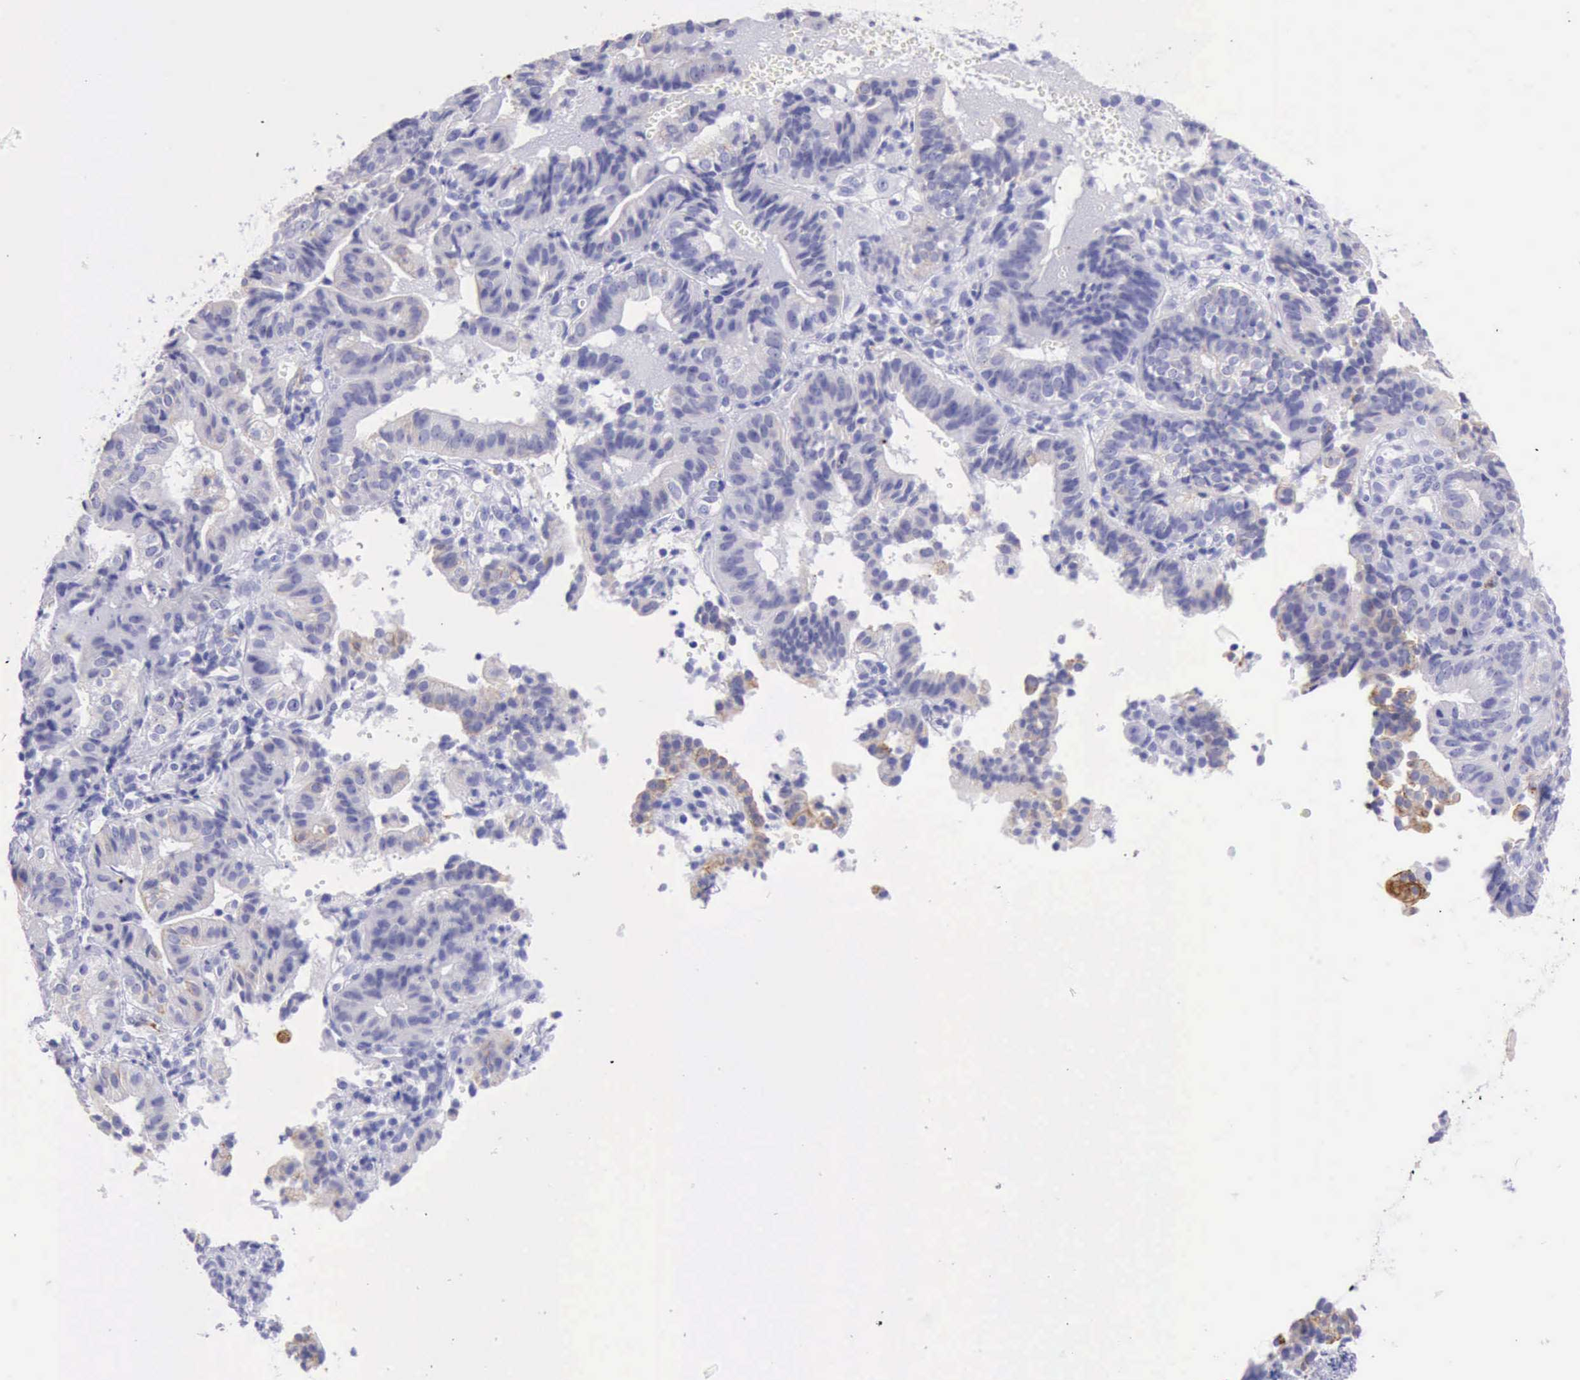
{"staining": {"intensity": "negative", "quantity": "none", "location": "none"}, "tissue": "cervical cancer", "cell_type": "Tumor cells", "image_type": "cancer", "snomed": [{"axis": "morphology", "description": "Adenocarcinoma, NOS"}, {"axis": "topography", "description": "Cervix"}], "caption": "IHC photomicrograph of neoplastic tissue: cervical adenocarcinoma stained with DAB exhibits no significant protein staining in tumor cells. The staining was performed using DAB (3,3'-diaminobenzidine) to visualize the protein expression in brown, while the nuclei were stained in blue with hematoxylin (Magnification: 20x).", "gene": "KRT8", "patient": {"sex": "female", "age": 60}}